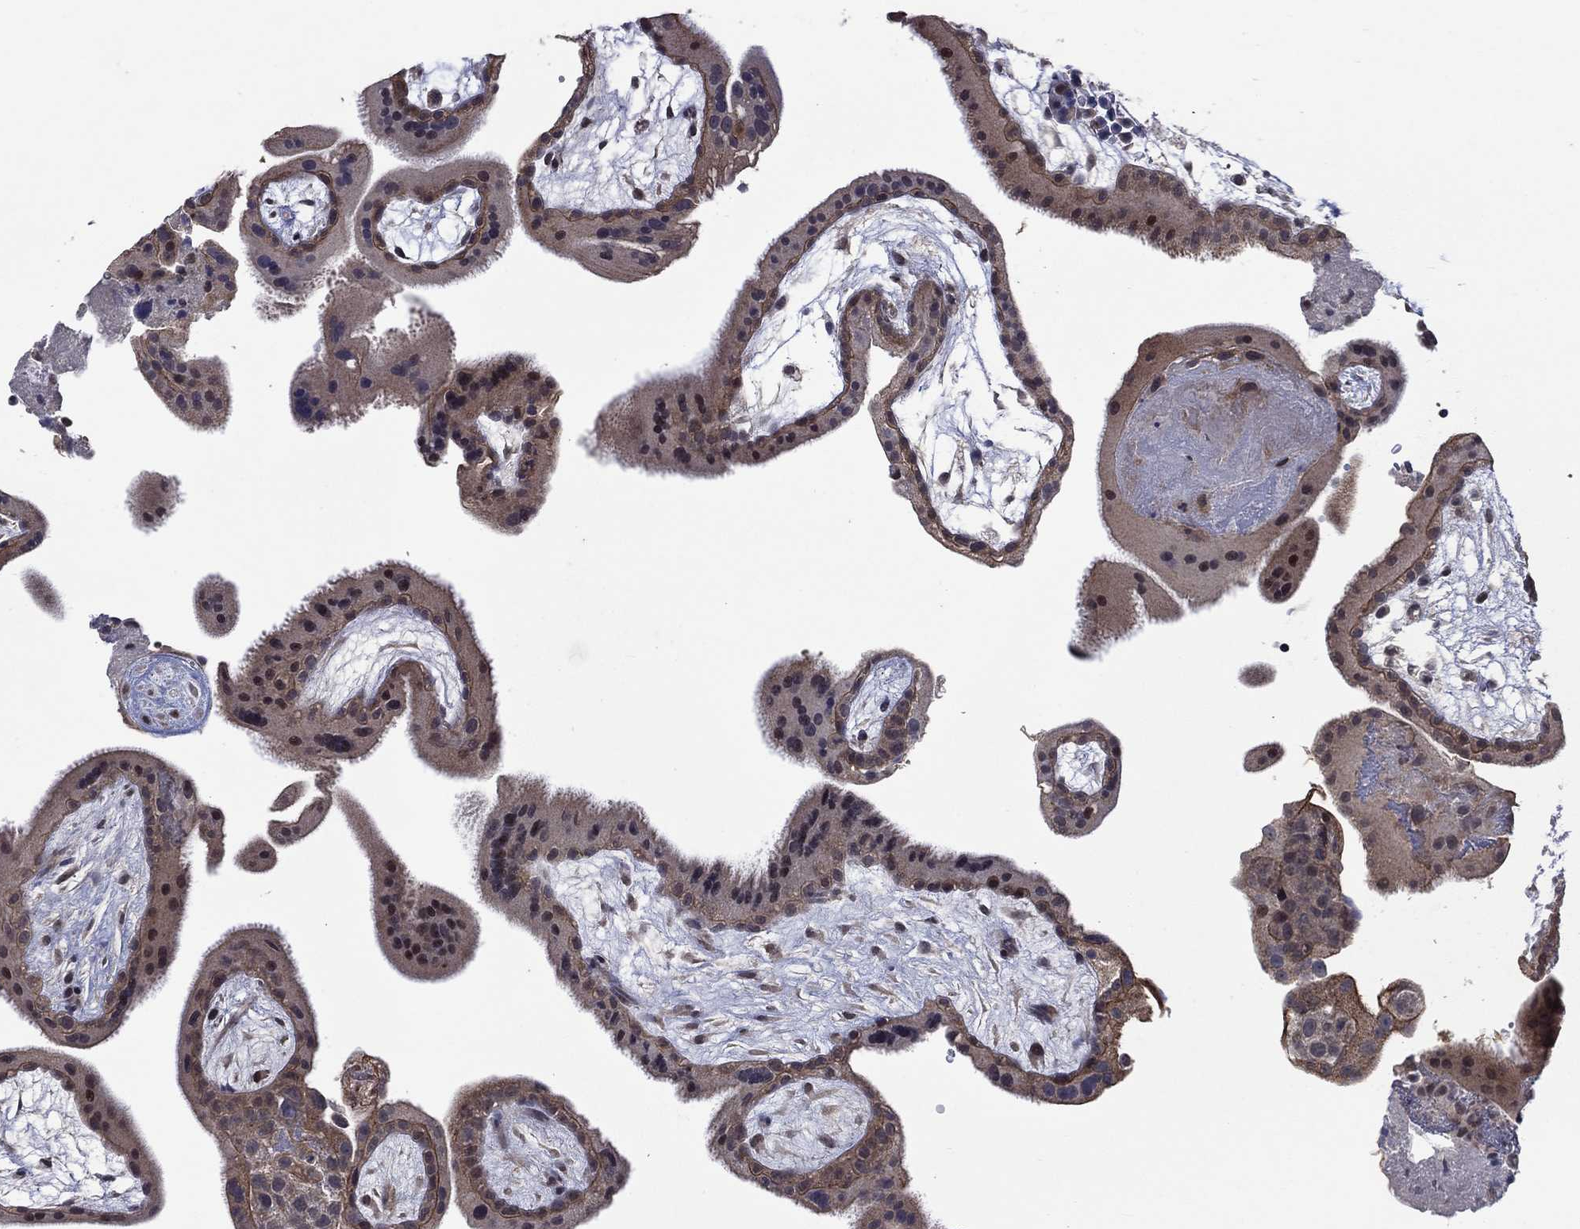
{"staining": {"intensity": "moderate", "quantity": "25%-75%", "location": "nuclear"}, "tissue": "placenta", "cell_type": "Decidual cells", "image_type": "normal", "snomed": [{"axis": "morphology", "description": "Normal tissue, NOS"}, {"axis": "topography", "description": "Placenta"}], "caption": "This image demonstrates IHC staining of unremarkable human placenta, with medium moderate nuclear expression in about 25%-75% of decidual cells.", "gene": "IAH1", "patient": {"sex": "female", "age": 19}}